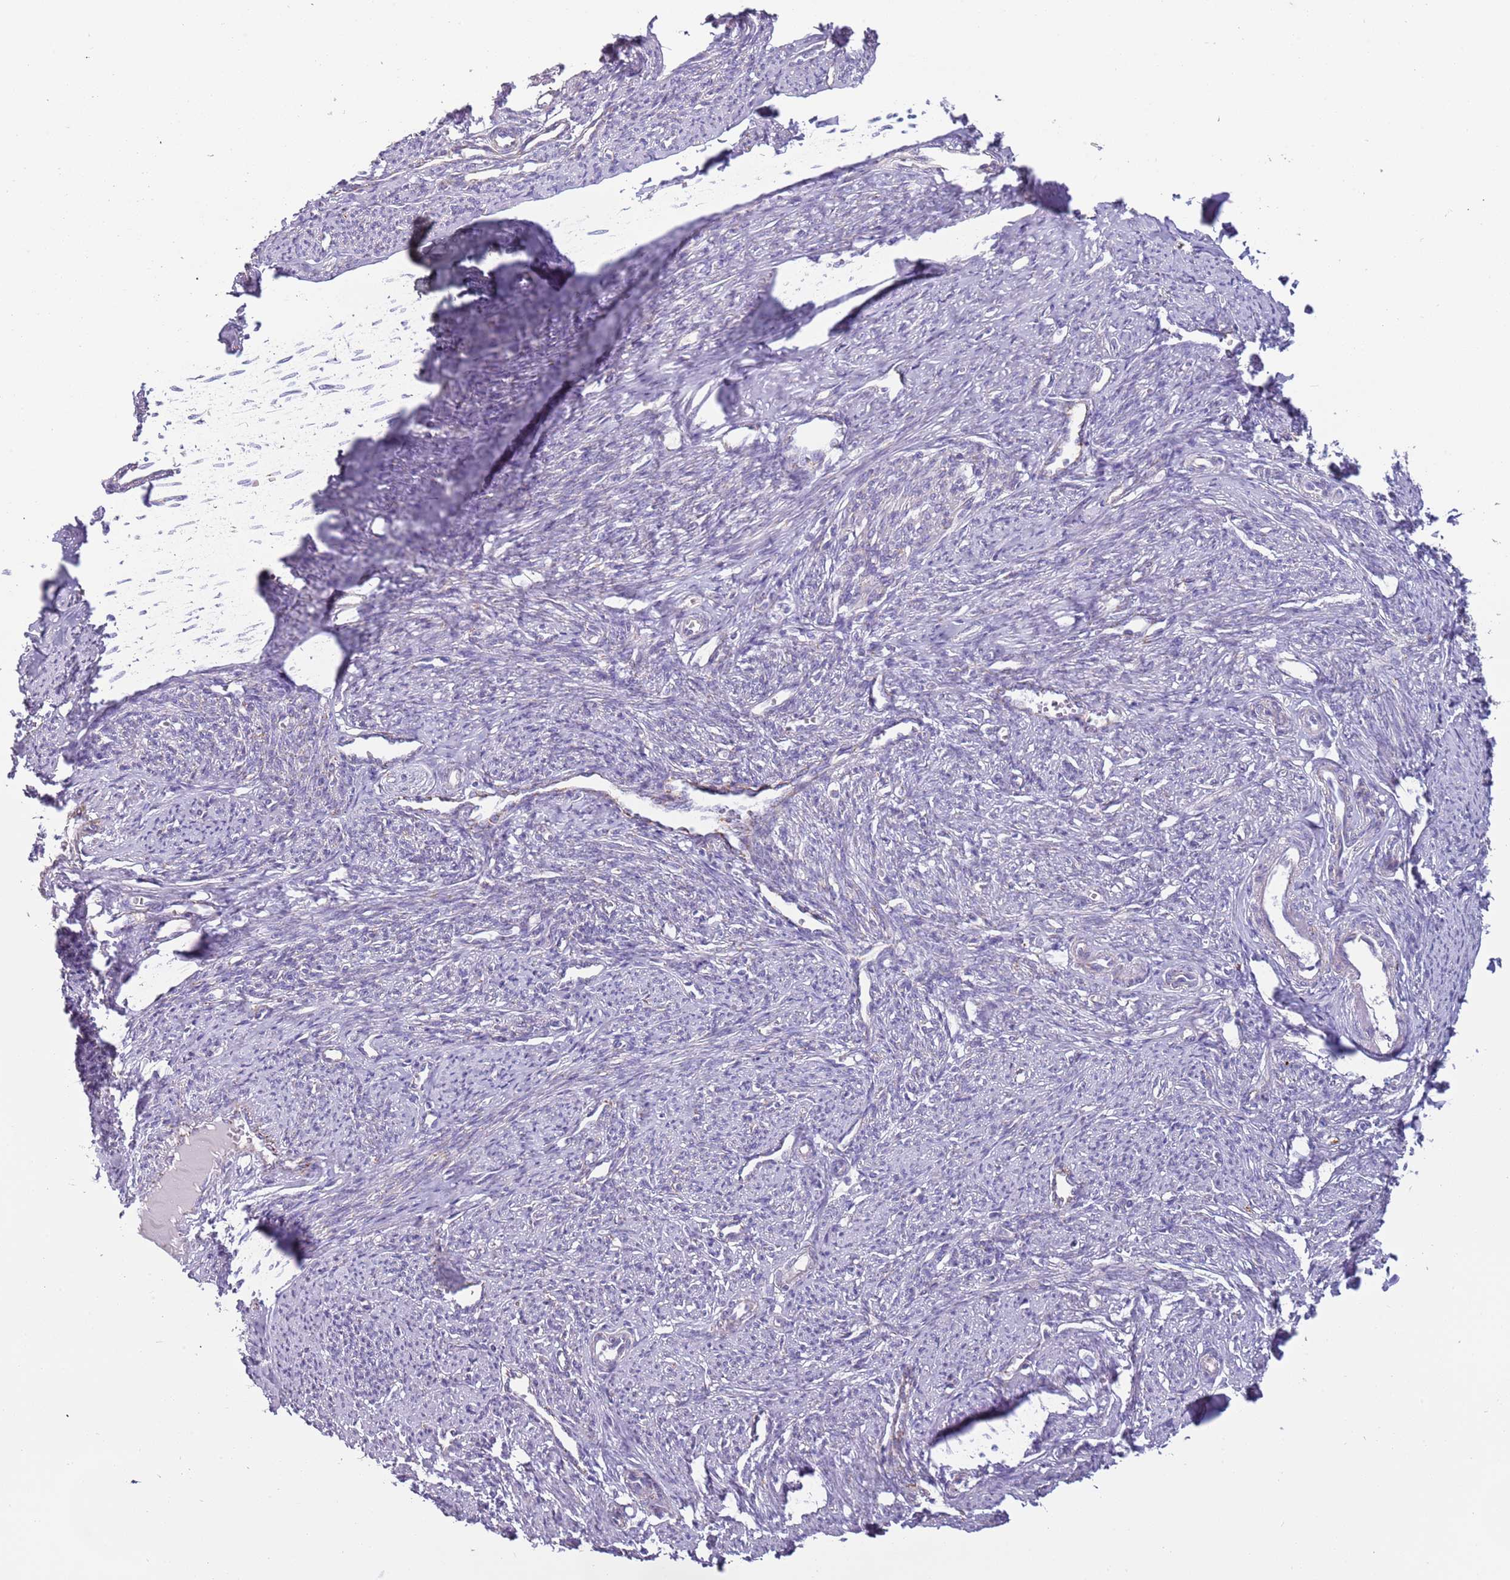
{"staining": {"intensity": "negative", "quantity": "none", "location": "none"}, "tissue": "smooth muscle", "cell_type": "Smooth muscle cells", "image_type": "normal", "snomed": [{"axis": "morphology", "description": "Normal tissue, NOS"}, {"axis": "topography", "description": "Smooth muscle"}, {"axis": "topography", "description": "Uterus"}], "caption": "The photomicrograph reveals no significant staining in smooth muscle cells of smooth muscle.", "gene": "RNF222", "patient": {"sex": "female", "age": 59}}